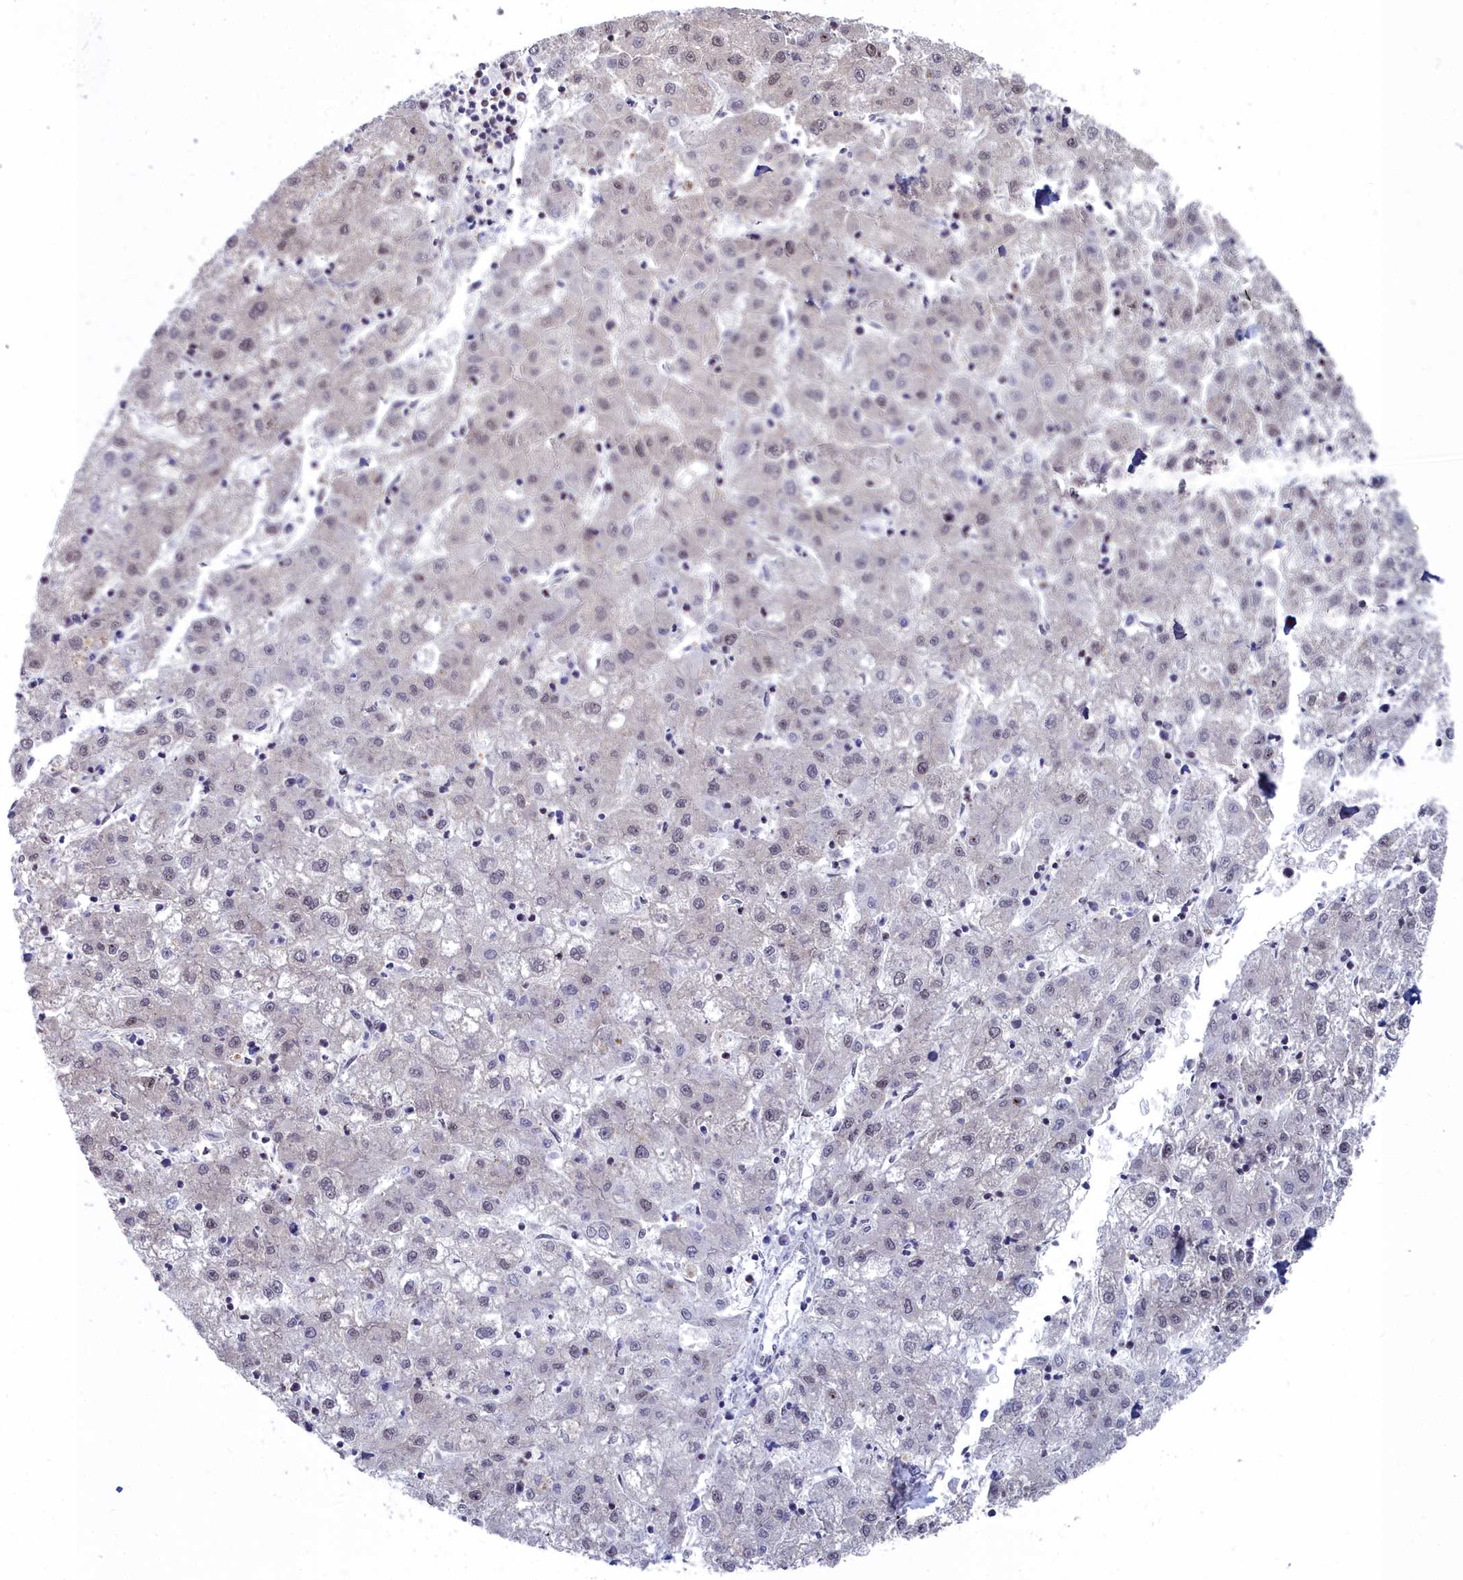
{"staining": {"intensity": "weak", "quantity": "<25%", "location": "nuclear"}, "tissue": "liver cancer", "cell_type": "Tumor cells", "image_type": "cancer", "snomed": [{"axis": "morphology", "description": "Carcinoma, Hepatocellular, NOS"}, {"axis": "topography", "description": "Liver"}], "caption": "Immunohistochemistry (IHC) of liver cancer exhibits no positivity in tumor cells.", "gene": "RPS27A", "patient": {"sex": "male", "age": 72}}